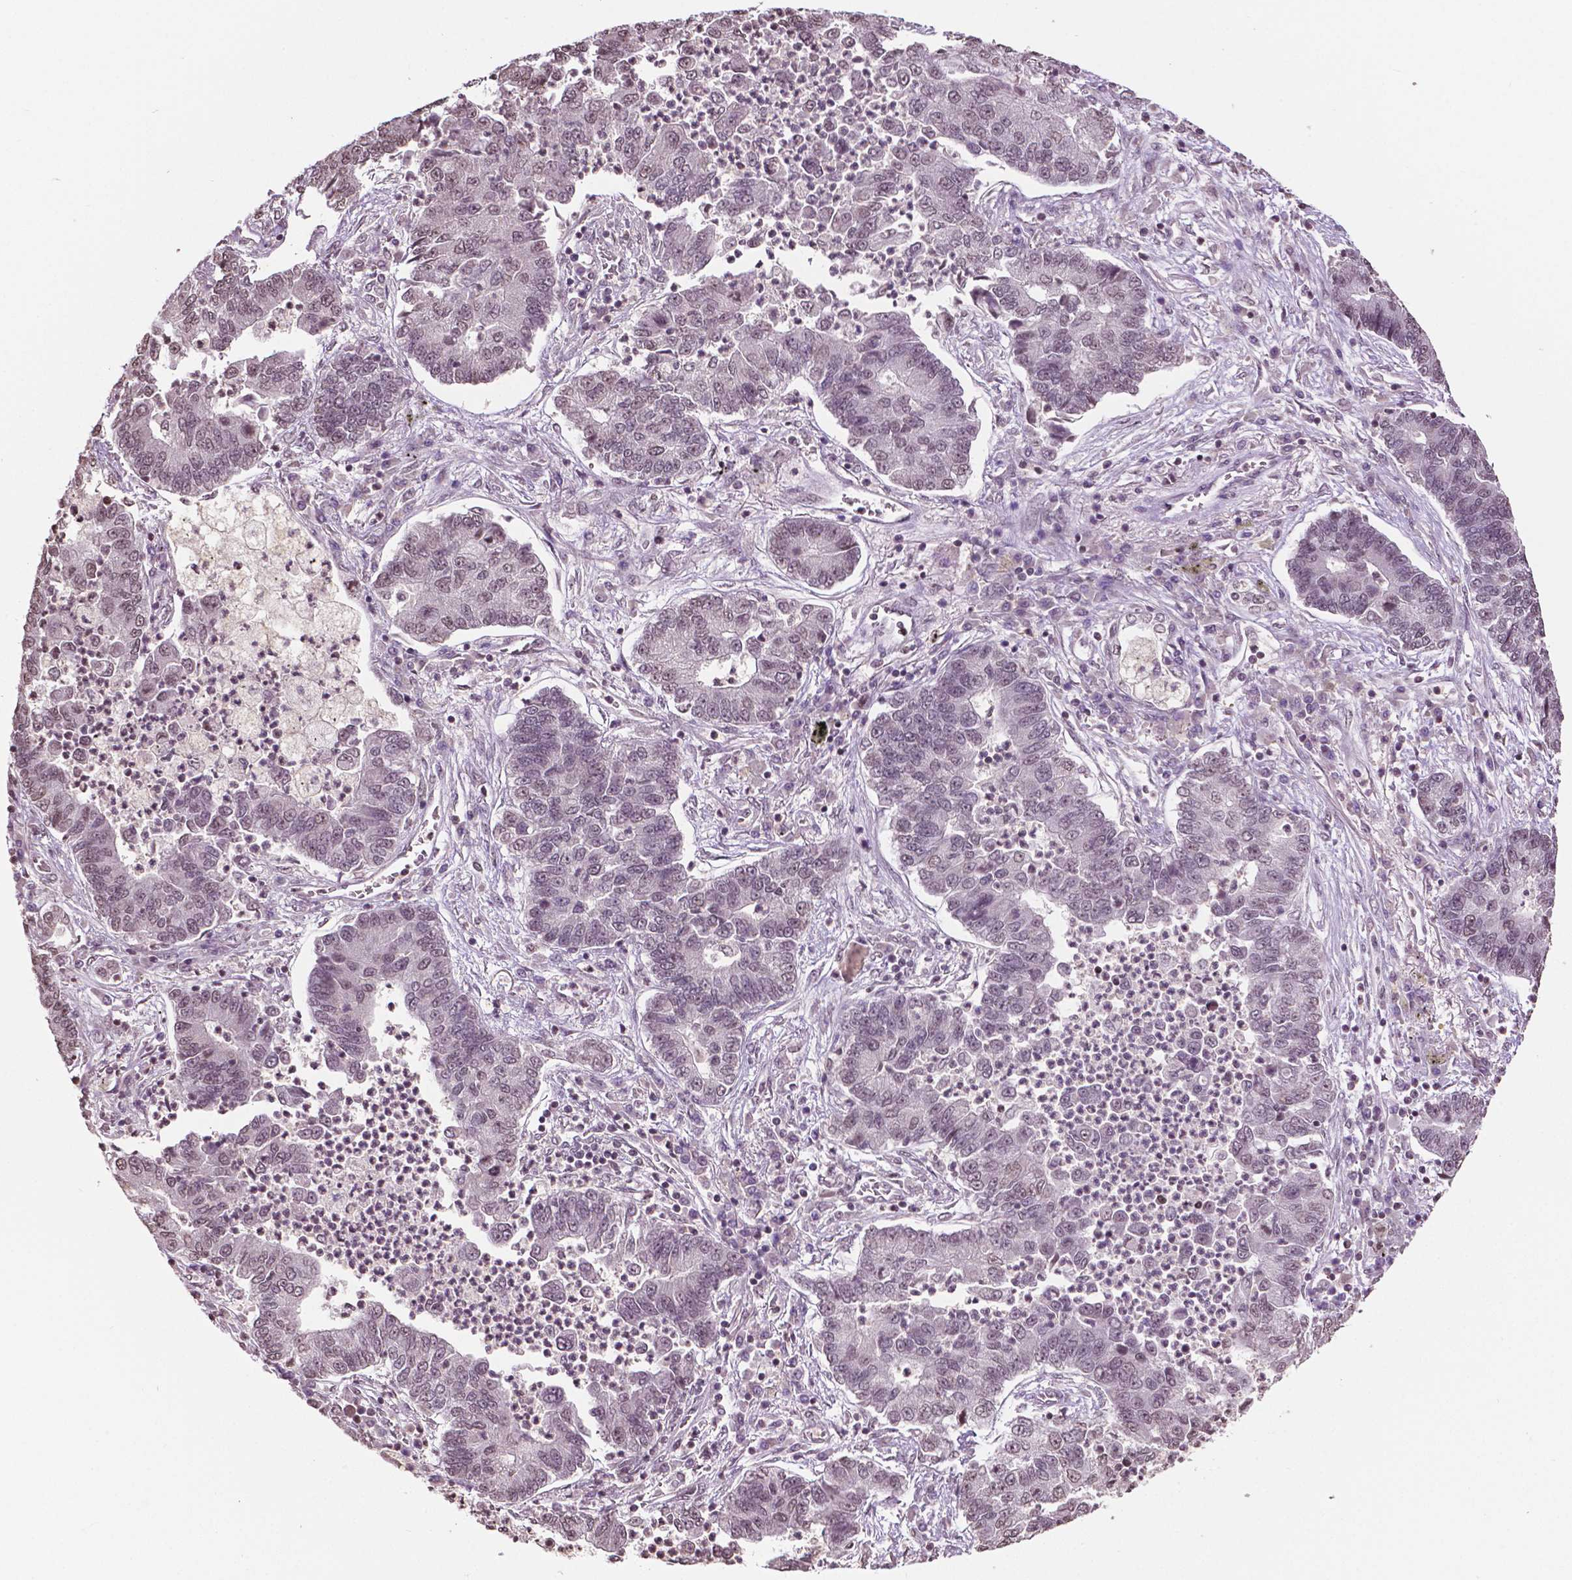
{"staining": {"intensity": "weak", "quantity": "25%-75%", "location": "nuclear"}, "tissue": "lung cancer", "cell_type": "Tumor cells", "image_type": "cancer", "snomed": [{"axis": "morphology", "description": "Adenocarcinoma, NOS"}, {"axis": "topography", "description": "Lung"}], "caption": "Protein staining exhibits weak nuclear staining in approximately 25%-75% of tumor cells in adenocarcinoma (lung). (IHC, brightfield microscopy, high magnification).", "gene": "DEK", "patient": {"sex": "female", "age": 57}}